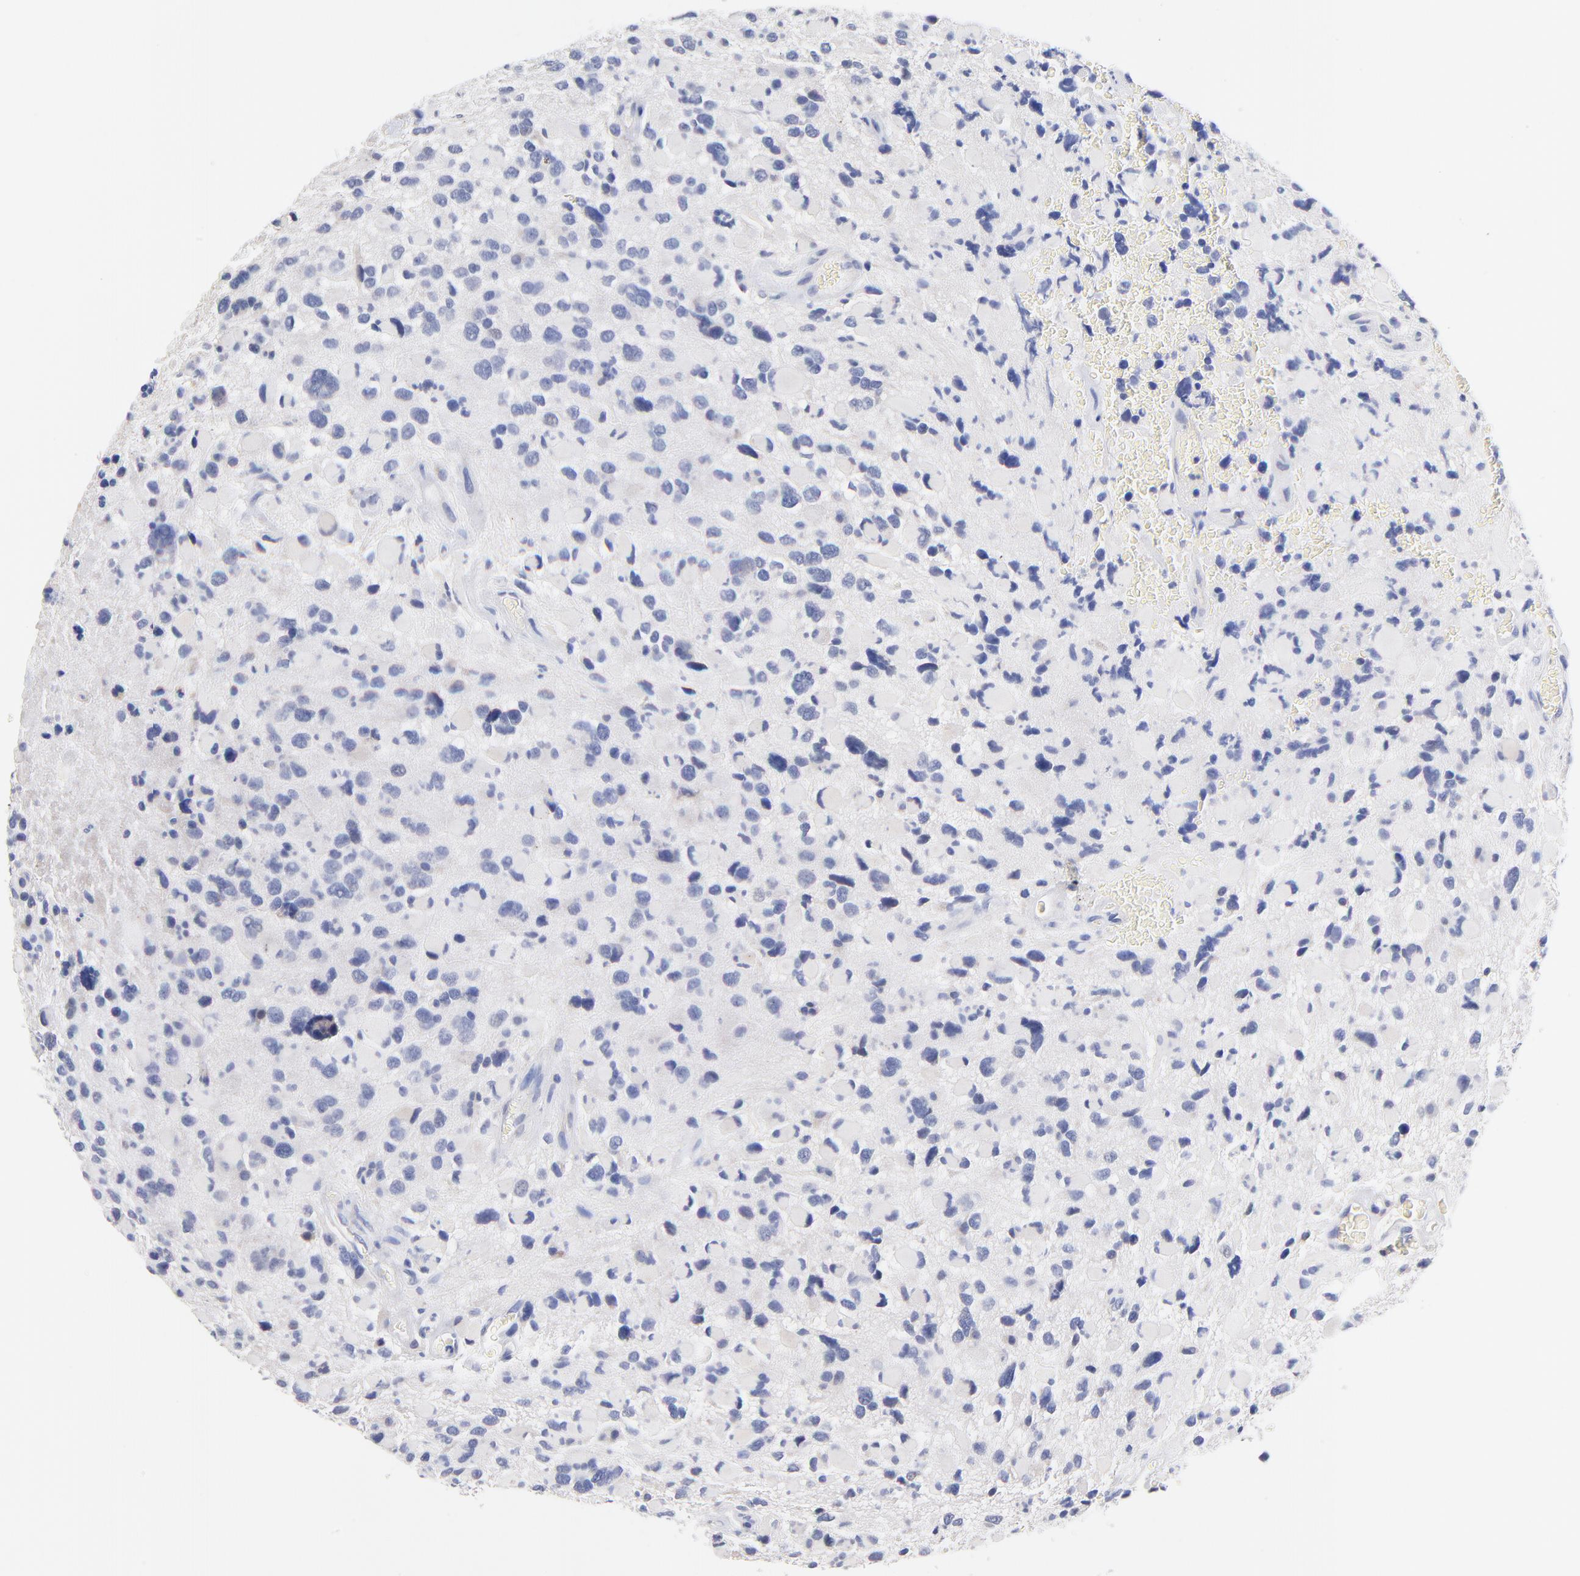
{"staining": {"intensity": "negative", "quantity": "none", "location": "none"}, "tissue": "glioma", "cell_type": "Tumor cells", "image_type": "cancer", "snomed": [{"axis": "morphology", "description": "Glioma, malignant, High grade"}, {"axis": "topography", "description": "Brain"}], "caption": "The IHC micrograph has no significant positivity in tumor cells of glioma tissue.", "gene": "TWNK", "patient": {"sex": "female", "age": 37}}